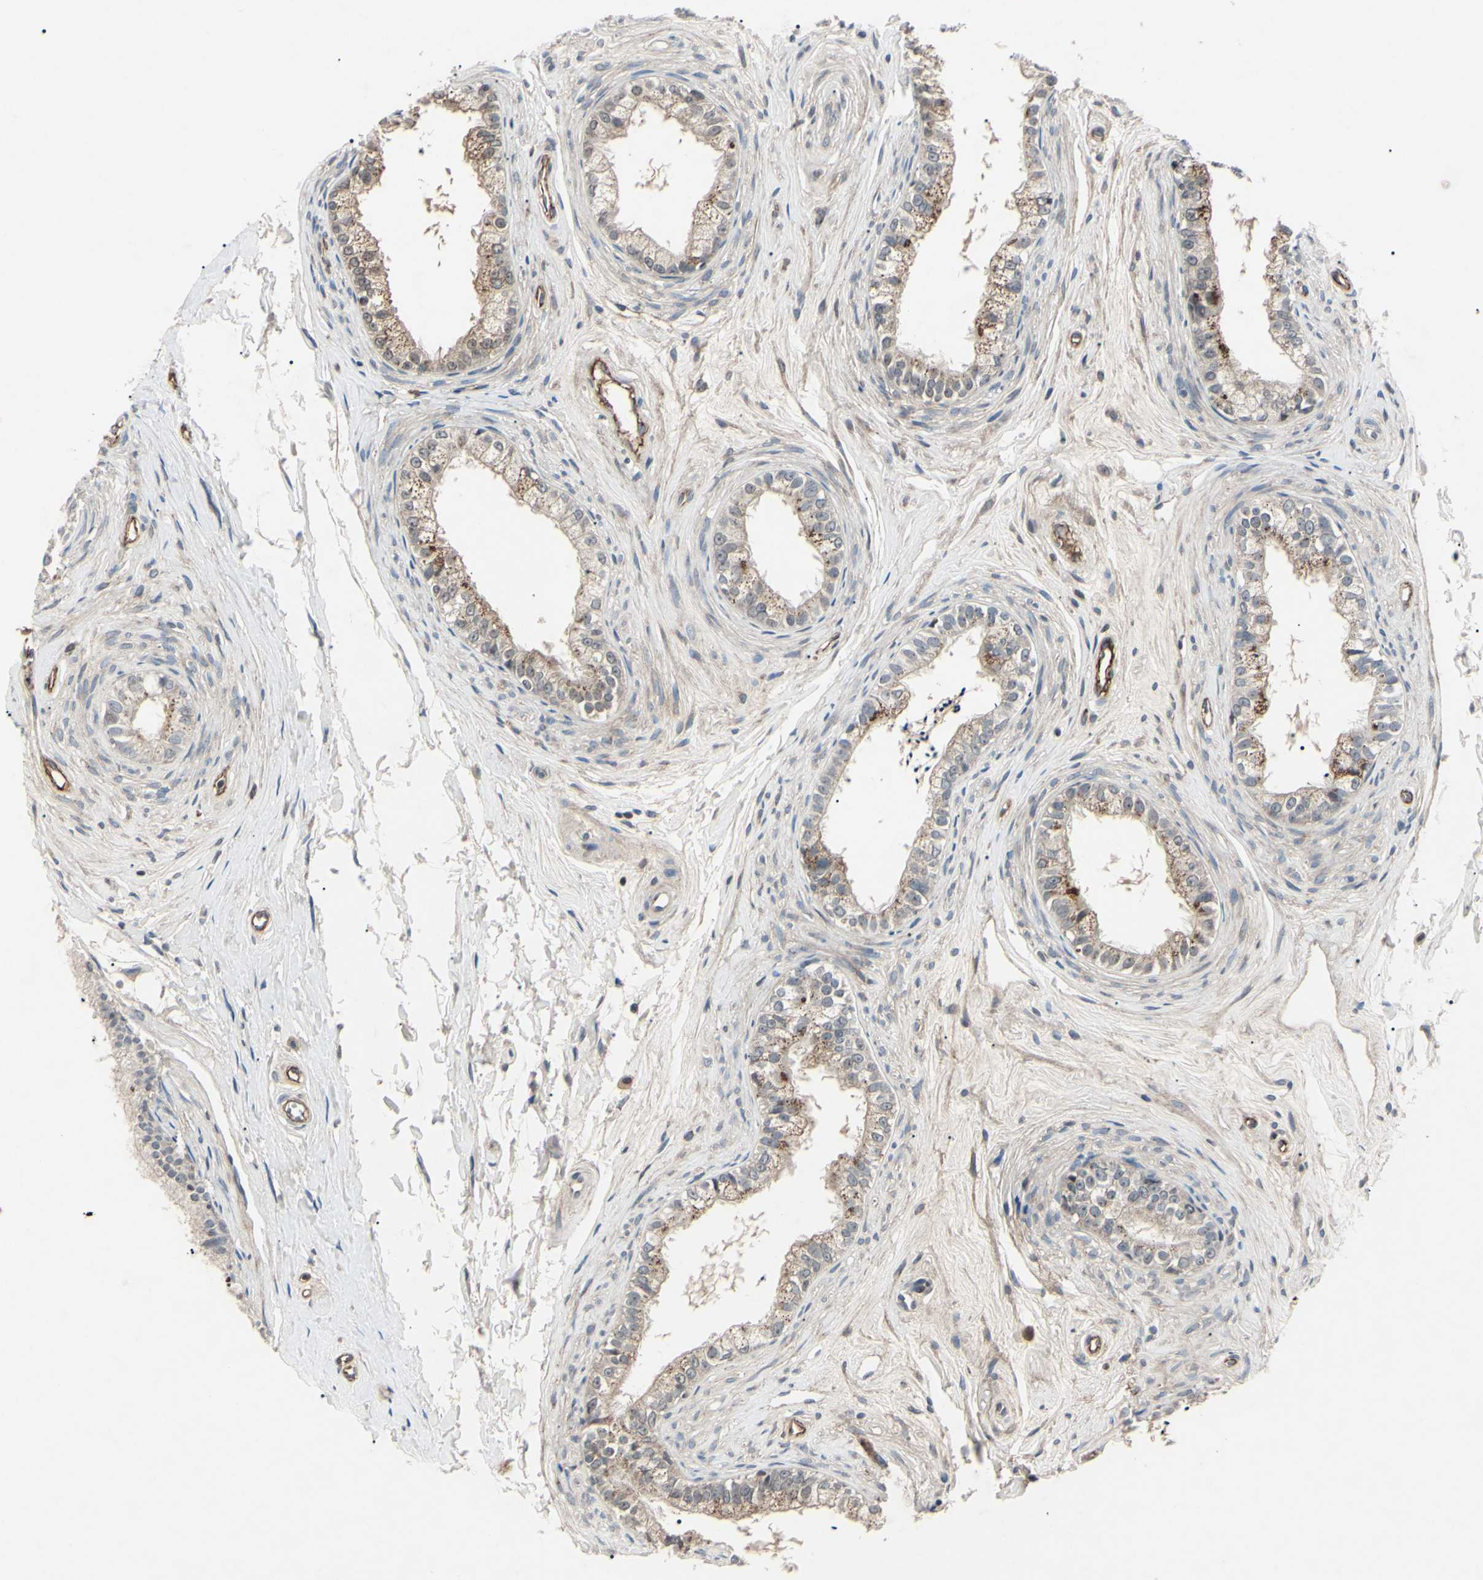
{"staining": {"intensity": "moderate", "quantity": ">75%", "location": "cytoplasmic/membranous"}, "tissue": "epididymis", "cell_type": "Glandular cells", "image_type": "normal", "snomed": [{"axis": "morphology", "description": "Normal tissue, NOS"}, {"axis": "topography", "description": "Epididymis"}], "caption": "This photomicrograph displays immunohistochemistry (IHC) staining of normal epididymis, with medium moderate cytoplasmic/membranous expression in approximately >75% of glandular cells.", "gene": "AEBP1", "patient": {"sex": "male", "age": 56}}